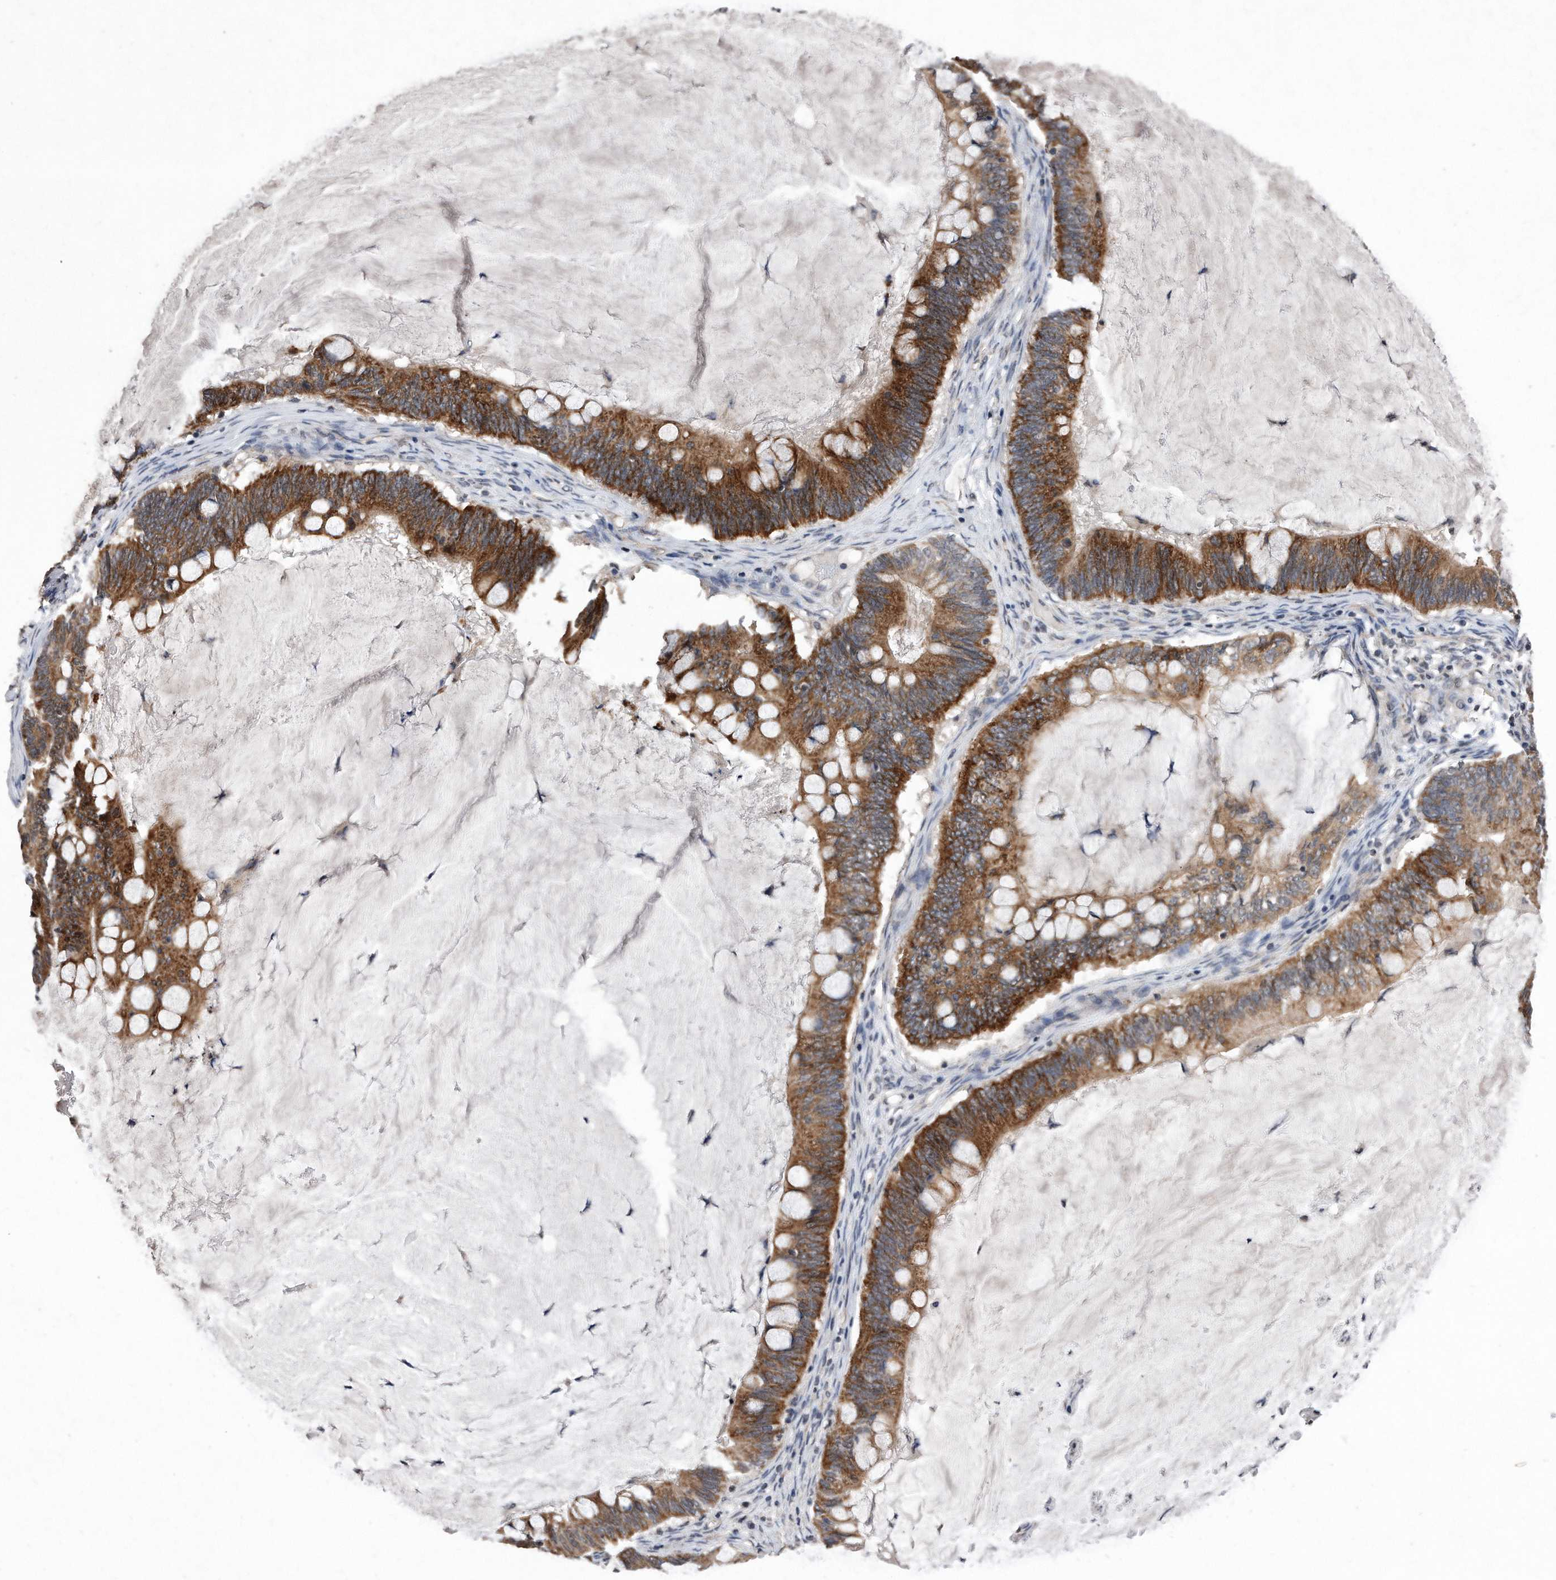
{"staining": {"intensity": "moderate", "quantity": ">75%", "location": "cytoplasmic/membranous"}, "tissue": "ovarian cancer", "cell_type": "Tumor cells", "image_type": "cancer", "snomed": [{"axis": "morphology", "description": "Cystadenocarcinoma, mucinous, NOS"}, {"axis": "topography", "description": "Ovary"}], "caption": "Ovarian cancer (mucinous cystadenocarcinoma) stained for a protein (brown) demonstrates moderate cytoplasmic/membranous positive expression in approximately >75% of tumor cells.", "gene": "DAB1", "patient": {"sex": "female", "age": 61}}